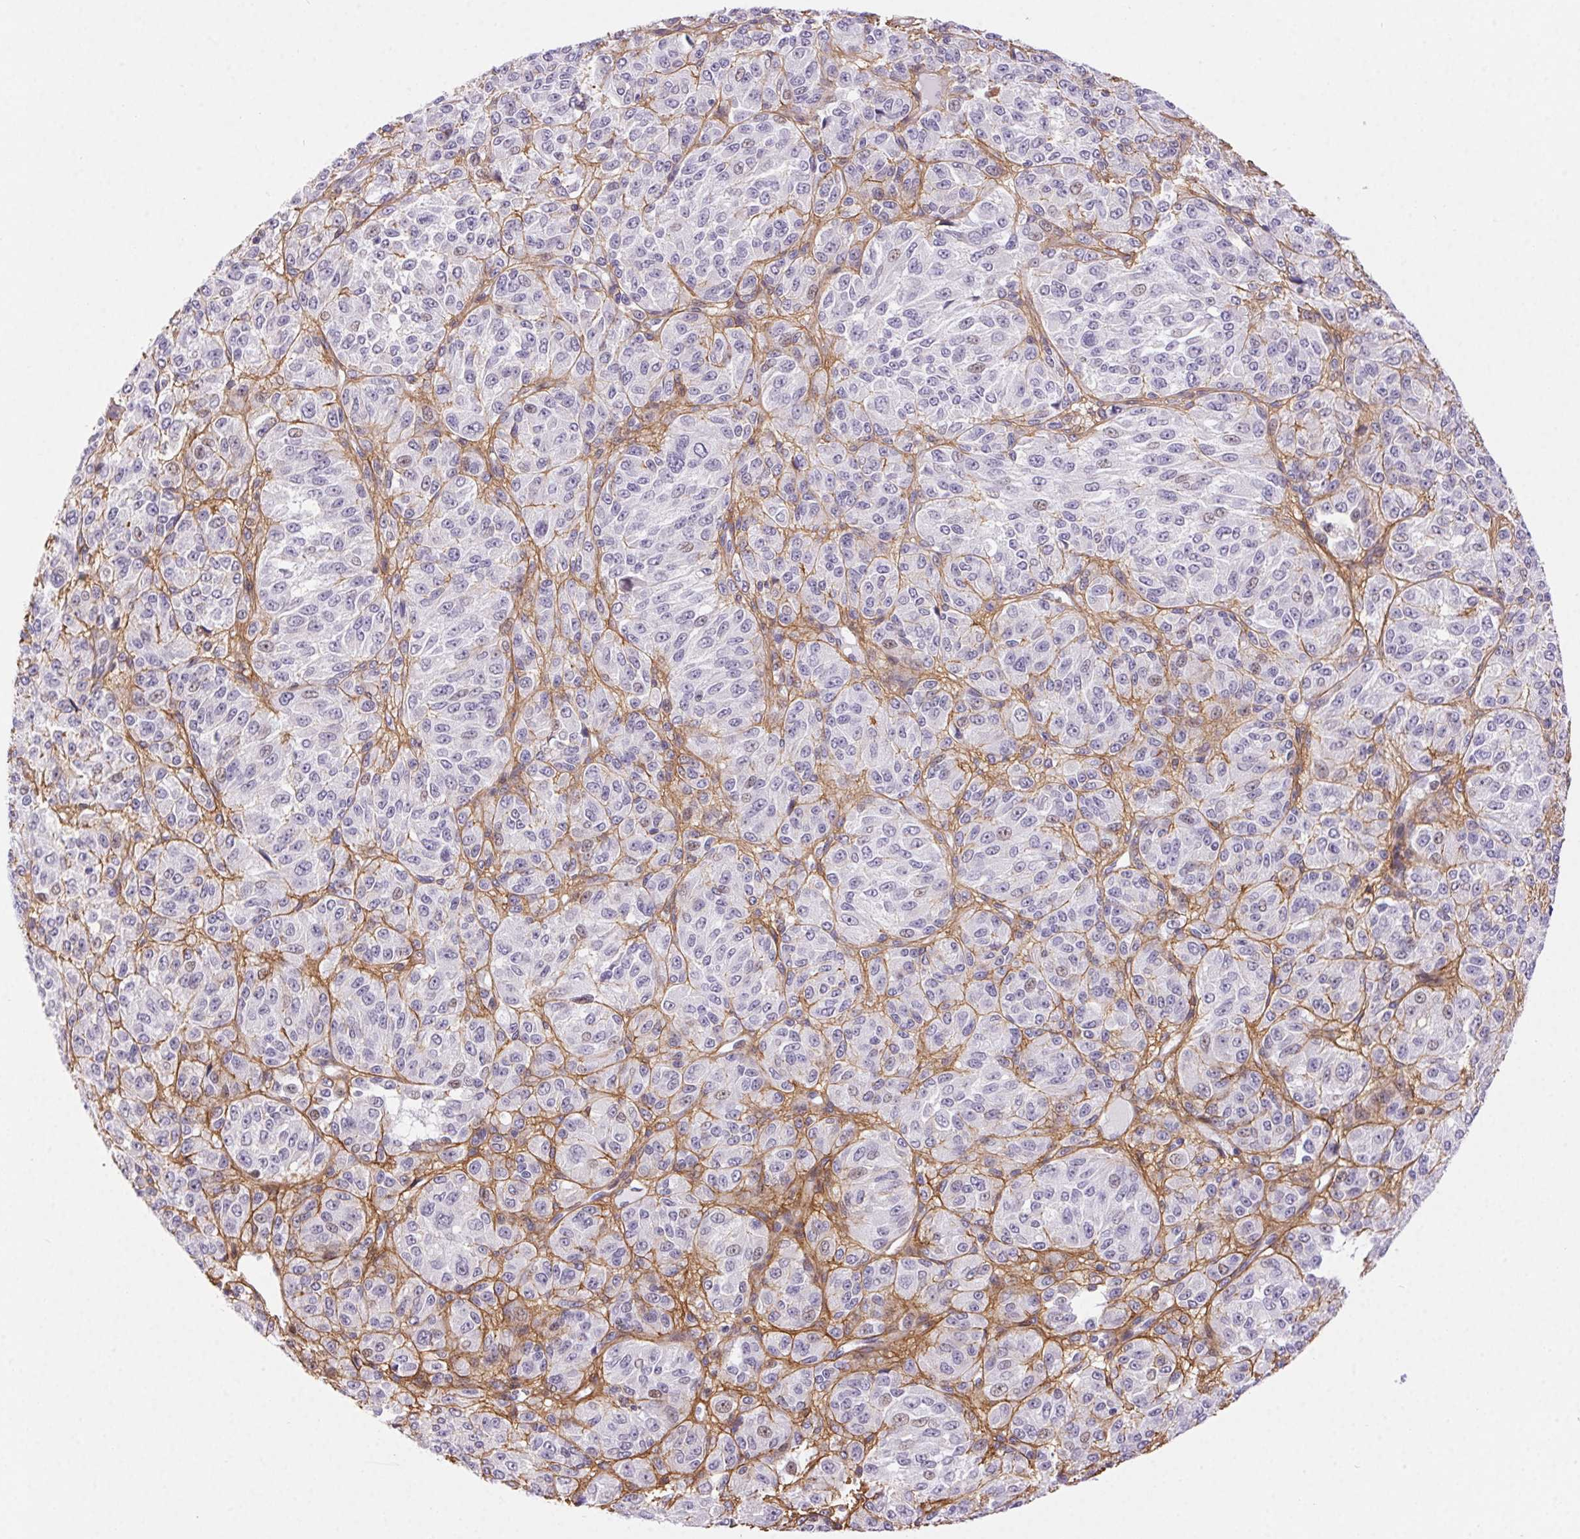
{"staining": {"intensity": "negative", "quantity": "none", "location": "none"}, "tissue": "melanoma", "cell_type": "Tumor cells", "image_type": "cancer", "snomed": [{"axis": "morphology", "description": "Malignant melanoma, Metastatic site"}, {"axis": "topography", "description": "Brain"}], "caption": "Immunohistochemistry (IHC) micrograph of malignant melanoma (metastatic site) stained for a protein (brown), which reveals no staining in tumor cells. (DAB immunohistochemistry (IHC) visualized using brightfield microscopy, high magnification).", "gene": "PDZD2", "patient": {"sex": "female", "age": 56}}